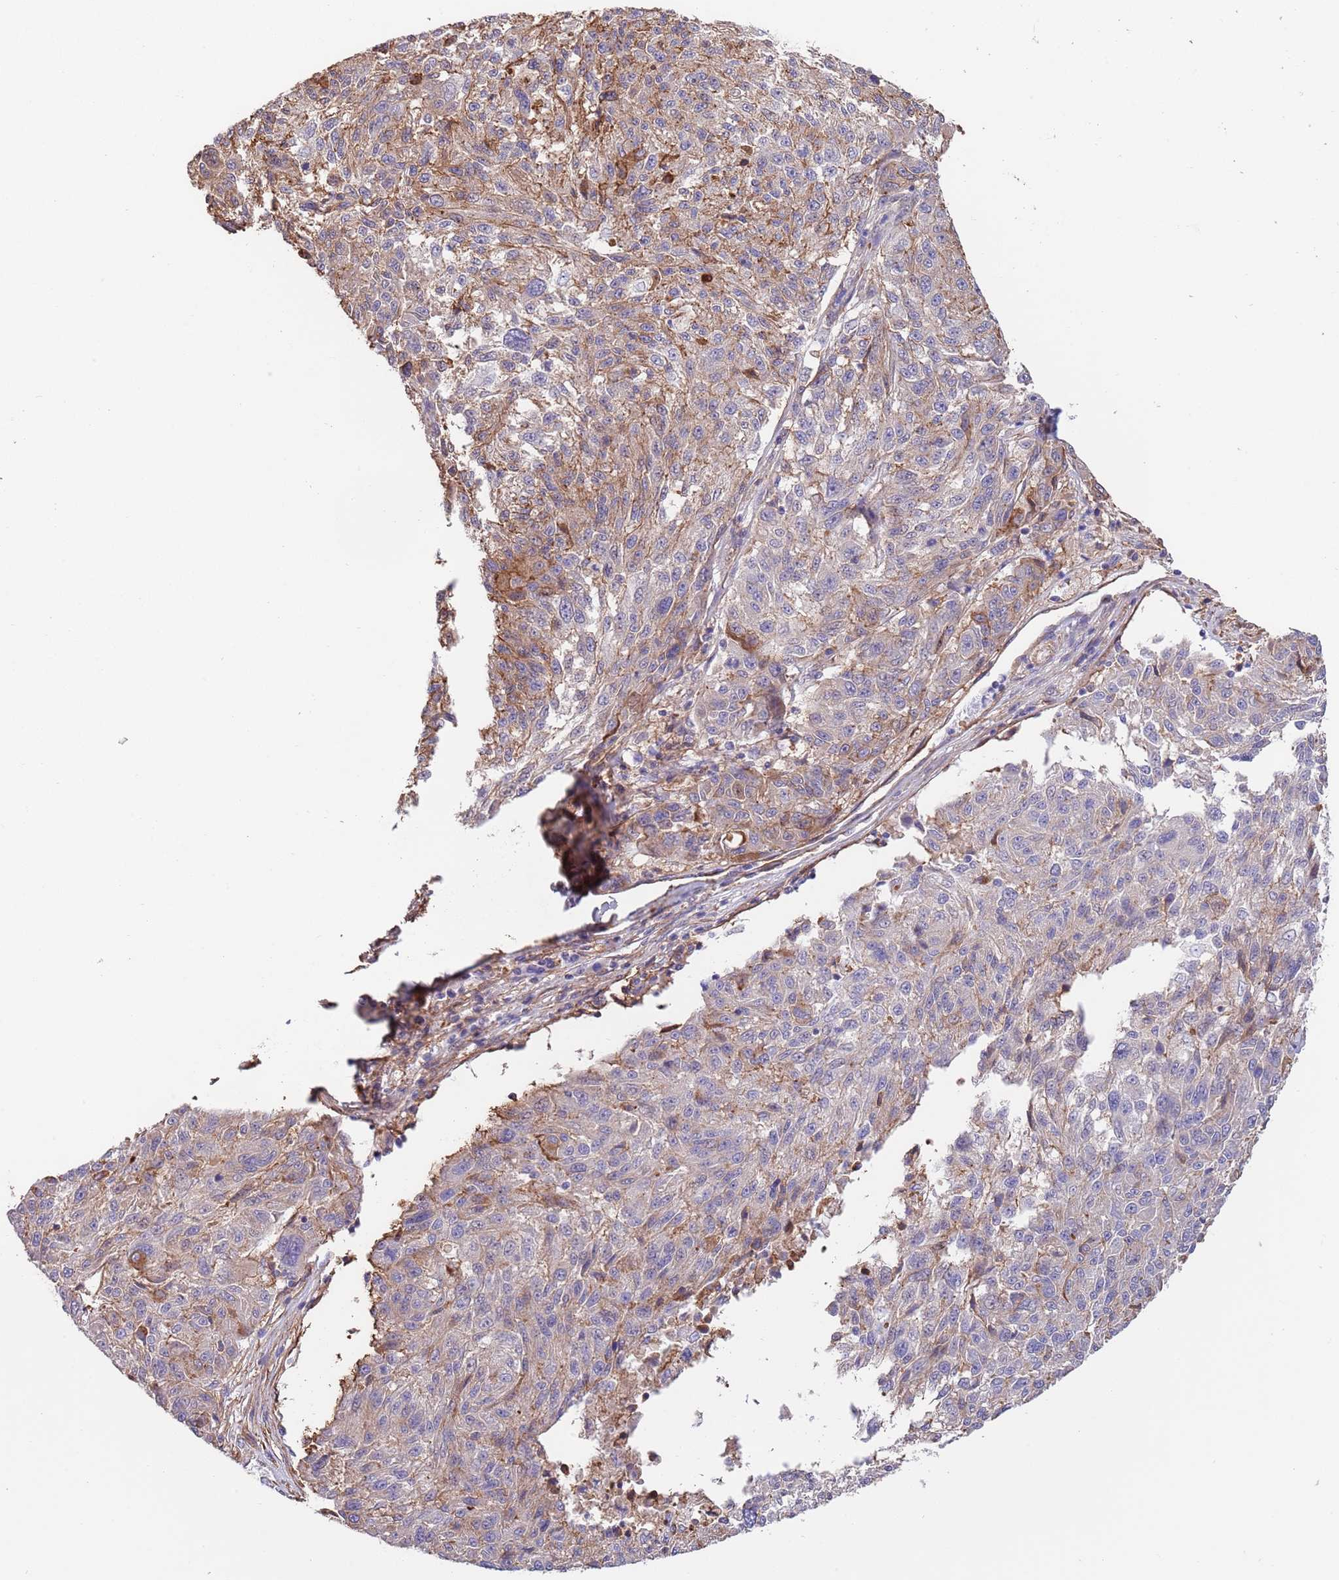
{"staining": {"intensity": "weak", "quantity": "25%-75%", "location": "cytoplasmic/membranous"}, "tissue": "melanoma", "cell_type": "Tumor cells", "image_type": "cancer", "snomed": [{"axis": "morphology", "description": "Malignant melanoma, NOS"}, {"axis": "topography", "description": "Skin"}], "caption": "Immunohistochemistry of melanoma demonstrates low levels of weak cytoplasmic/membranous staining in about 25%-75% of tumor cells.", "gene": "BPNT1", "patient": {"sex": "male", "age": 53}}